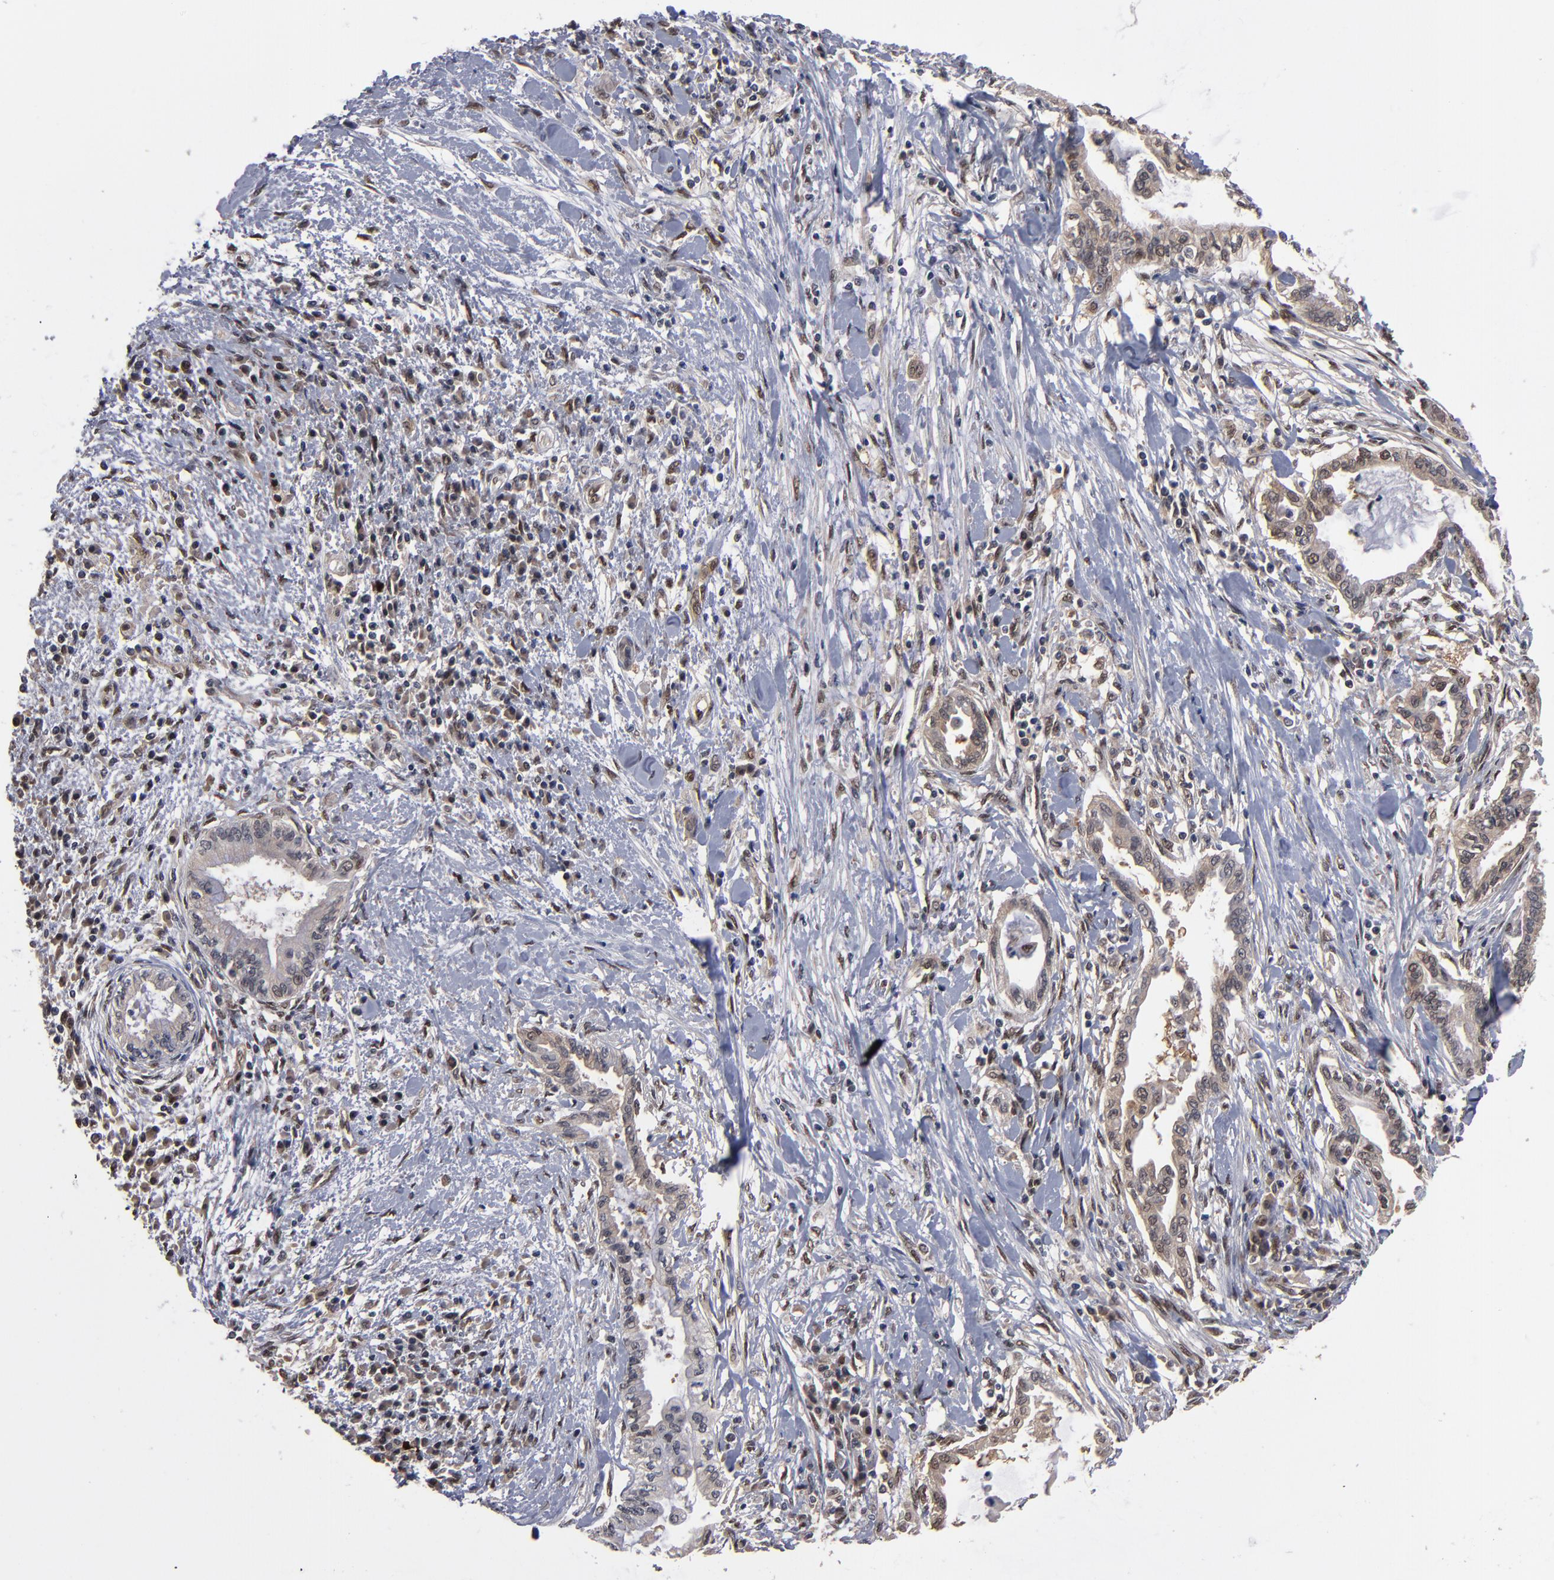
{"staining": {"intensity": "weak", "quantity": ">75%", "location": "cytoplasmic/membranous,nuclear"}, "tissue": "pancreatic cancer", "cell_type": "Tumor cells", "image_type": "cancer", "snomed": [{"axis": "morphology", "description": "Adenocarcinoma, NOS"}, {"axis": "topography", "description": "Pancreas"}], "caption": "Protein expression analysis of pancreatic cancer exhibits weak cytoplasmic/membranous and nuclear staining in approximately >75% of tumor cells.", "gene": "HUWE1", "patient": {"sex": "female", "age": 64}}